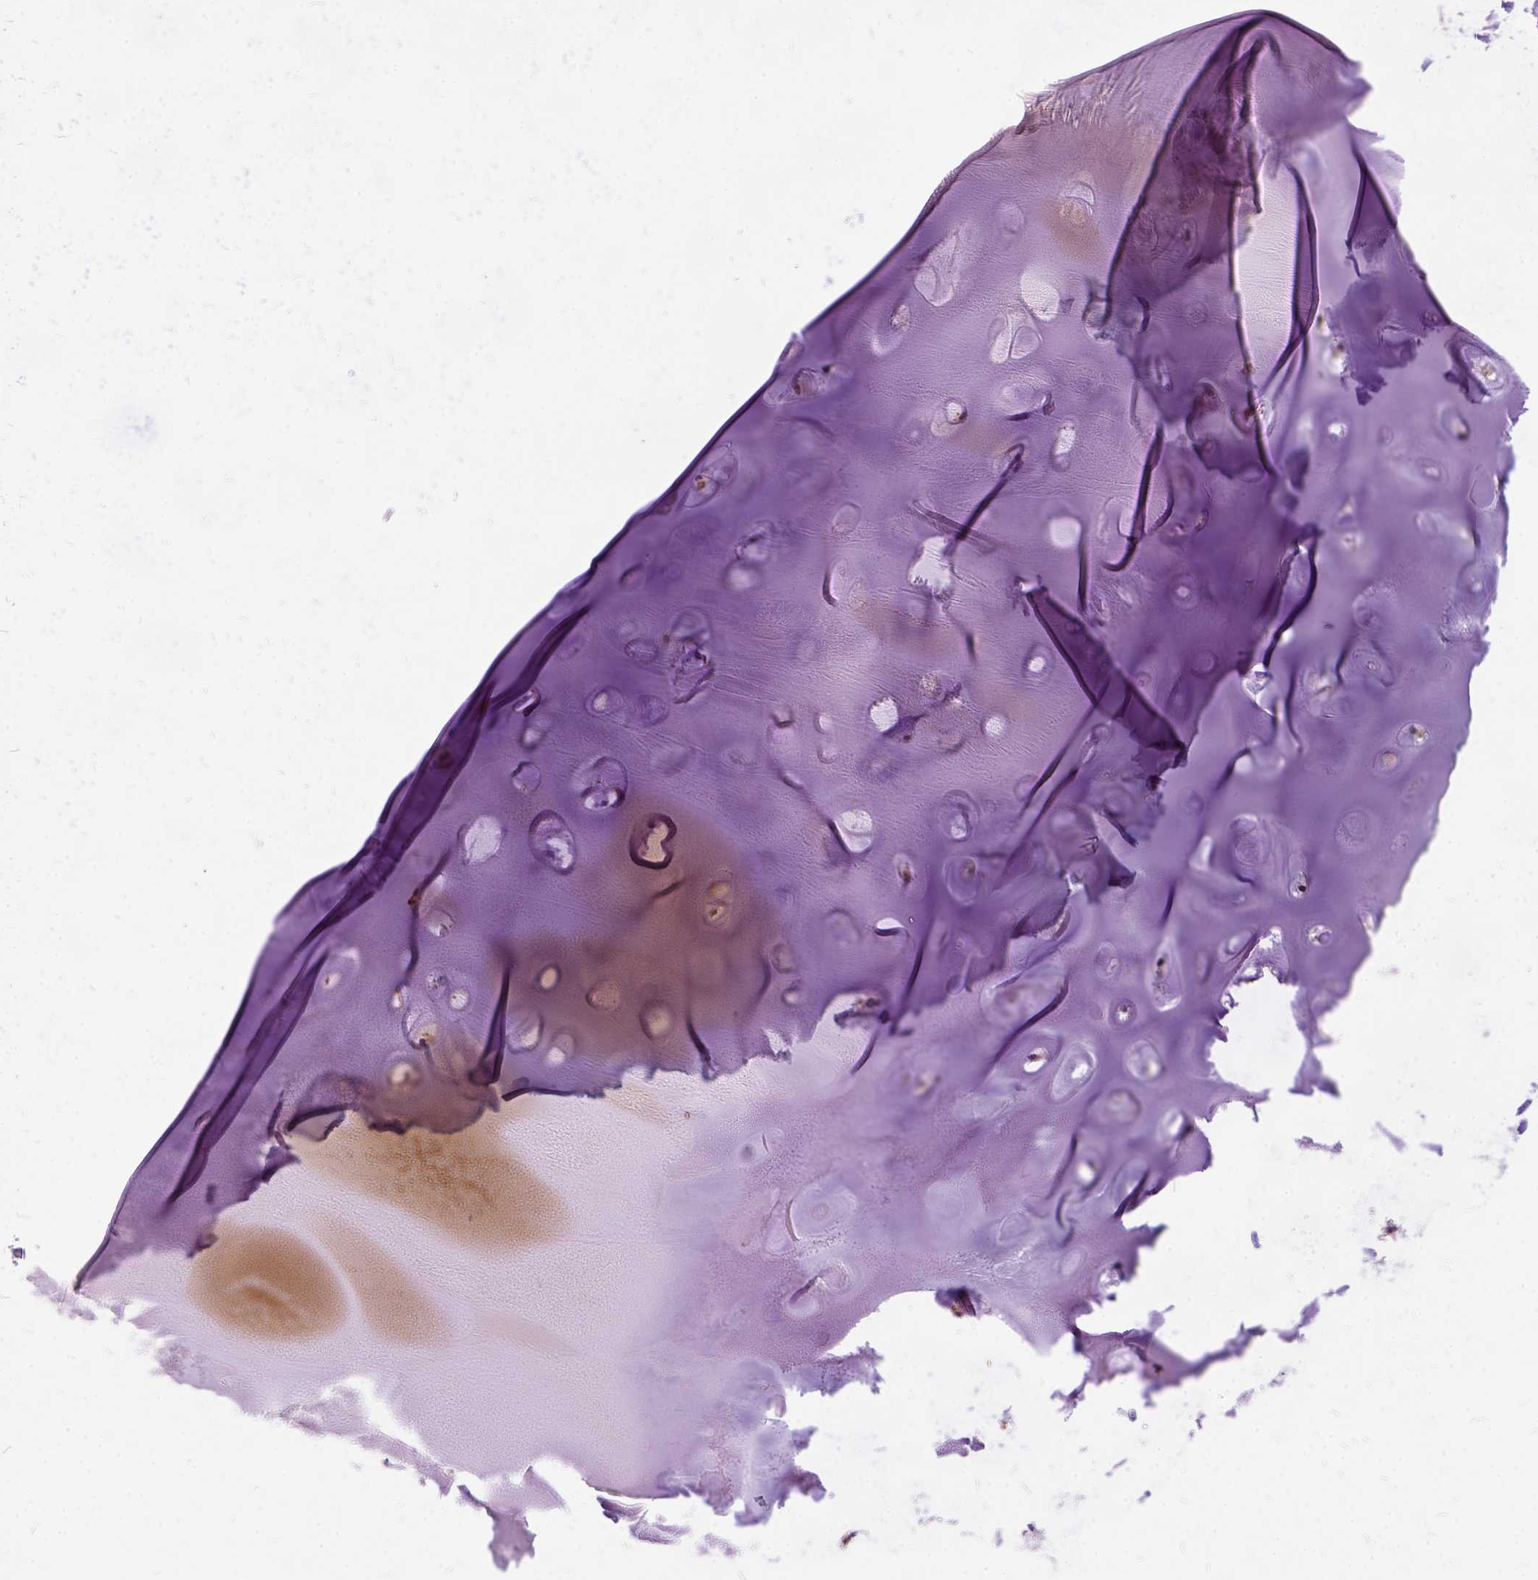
{"staining": {"intensity": "weak", "quantity": ">75%", "location": "cytoplasmic/membranous"}, "tissue": "soft tissue", "cell_type": "Chondrocytes", "image_type": "normal", "snomed": [{"axis": "morphology", "description": "Normal tissue, NOS"}, {"axis": "morphology", "description": "Squamous cell carcinoma, NOS"}, {"axis": "topography", "description": "Cartilage tissue"}, {"axis": "topography", "description": "Lung"}], "caption": "This is a photomicrograph of immunohistochemistry (IHC) staining of unremarkable soft tissue, which shows weak staining in the cytoplasmic/membranous of chondrocytes.", "gene": "ILRUN", "patient": {"sex": "male", "age": 66}}